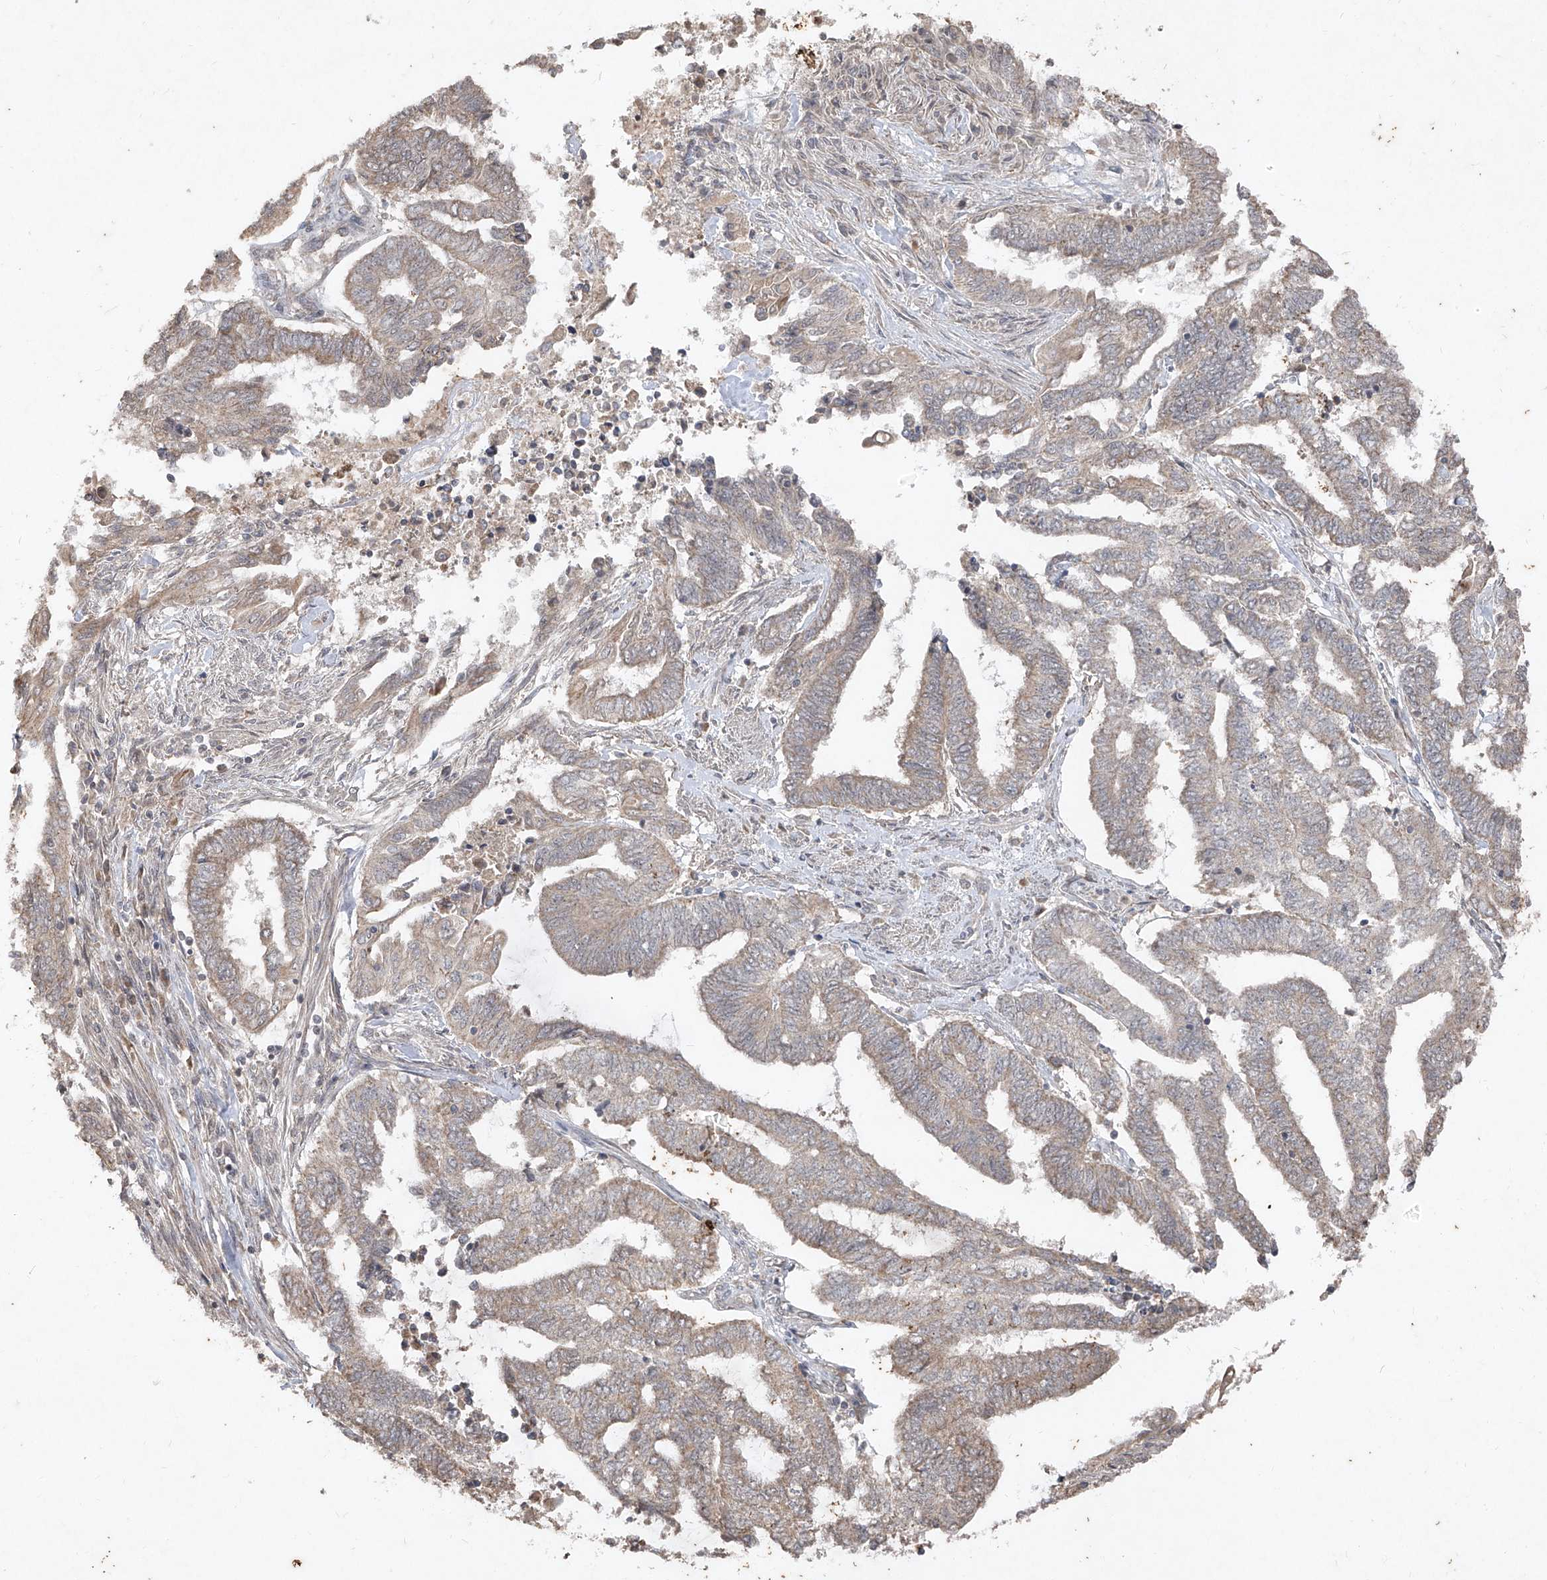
{"staining": {"intensity": "weak", "quantity": "25%-75%", "location": "cytoplasmic/membranous"}, "tissue": "endometrial cancer", "cell_type": "Tumor cells", "image_type": "cancer", "snomed": [{"axis": "morphology", "description": "Adenocarcinoma, NOS"}, {"axis": "topography", "description": "Uterus"}, {"axis": "topography", "description": "Endometrium"}], "caption": "IHC staining of adenocarcinoma (endometrial), which exhibits low levels of weak cytoplasmic/membranous staining in approximately 25%-75% of tumor cells indicating weak cytoplasmic/membranous protein positivity. The staining was performed using DAB (3,3'-diaminobenzidine) (brown) for protein detection and nuclei were counterstained in hematoxylin (blue).", "gene": "ABCD3", "patient": {"sex": "female", "age": 70}}